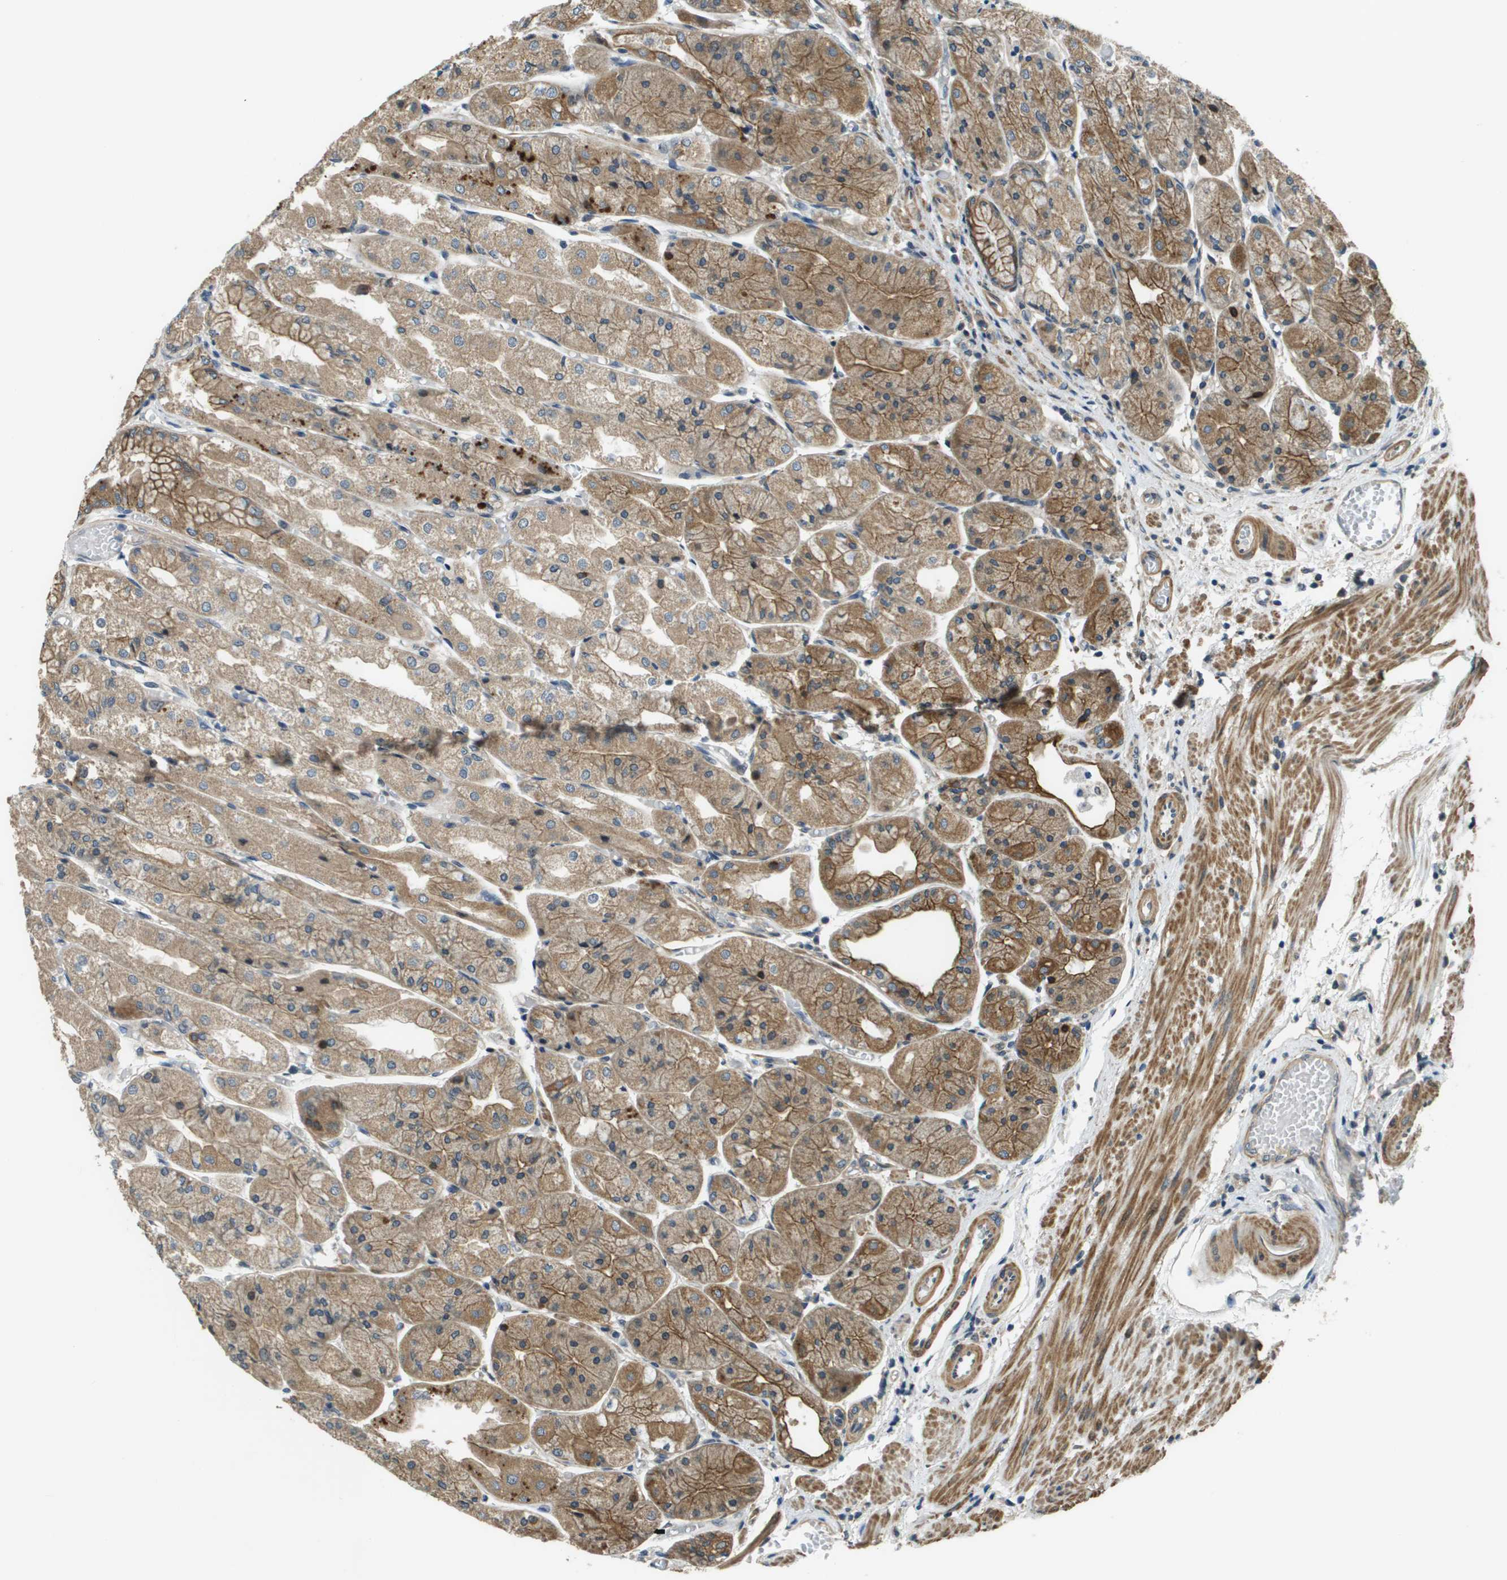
{"staining": {"intensity": "strong", "quantity": ">75%", "location": "cytoplasmic/membranous"}, "tissue": "stomach", "cell_type": "Glandular cells", "image_type": "normal", "snomed": [{"axis": "morphology", "description": "Normal tissue, NOS"}, {"axis": "topography", "description": "Stomach, upper"}], "caption": "An image of stomach stained for a protein reveals strong cytoplasmic/membranous brown staining in glandular cells. (DAB (3,3'-diaminobenzidine) IHC with brightfield microscopy, high magnification).", "gene": "CDKN2C", "patient": {"sex": "male", "age": 72}}